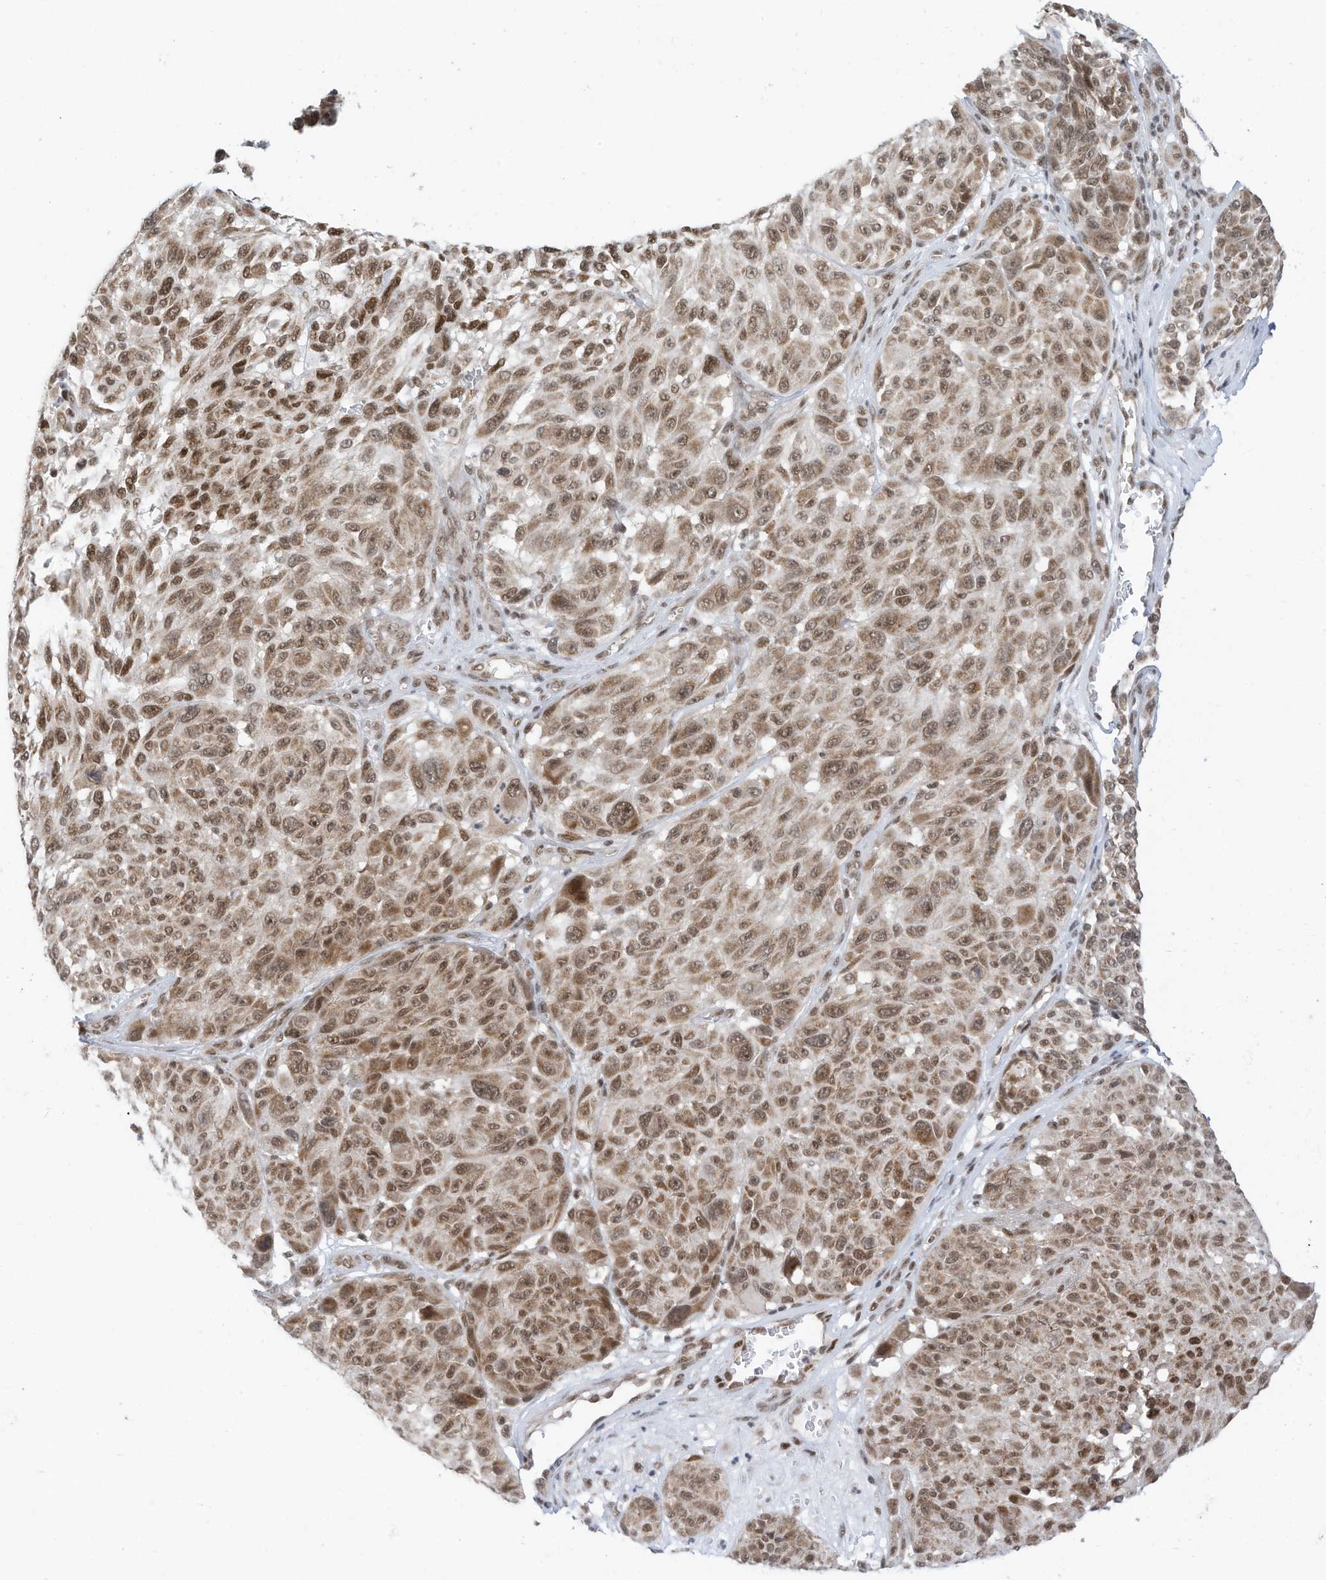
{"staining": {"intensity": "moderate", "quantity": ">75%", "location": "nuclear"}, "tissue": "melanoma", "cell_type": "Tumor cells", "image_type": "cancer", "snomed": [{"axis": "morphology", "description": "Malignant melanoma, NOS"}, {"axis": "topography", "description": "Skin"}], "caption": "Immunohistochemical staining of malignant melanoma demonstrates moderate nuclear protein positivity in about >75% of tumor cells. The staining is performed using DAB (3,3'-diaminobenzidine) brown chromogen to label protein expression. The nuclei are counter-stained blue using hematoxylin.", "gene": "AURKAIP1", "patient": {"sex": "male", "age": 83}}